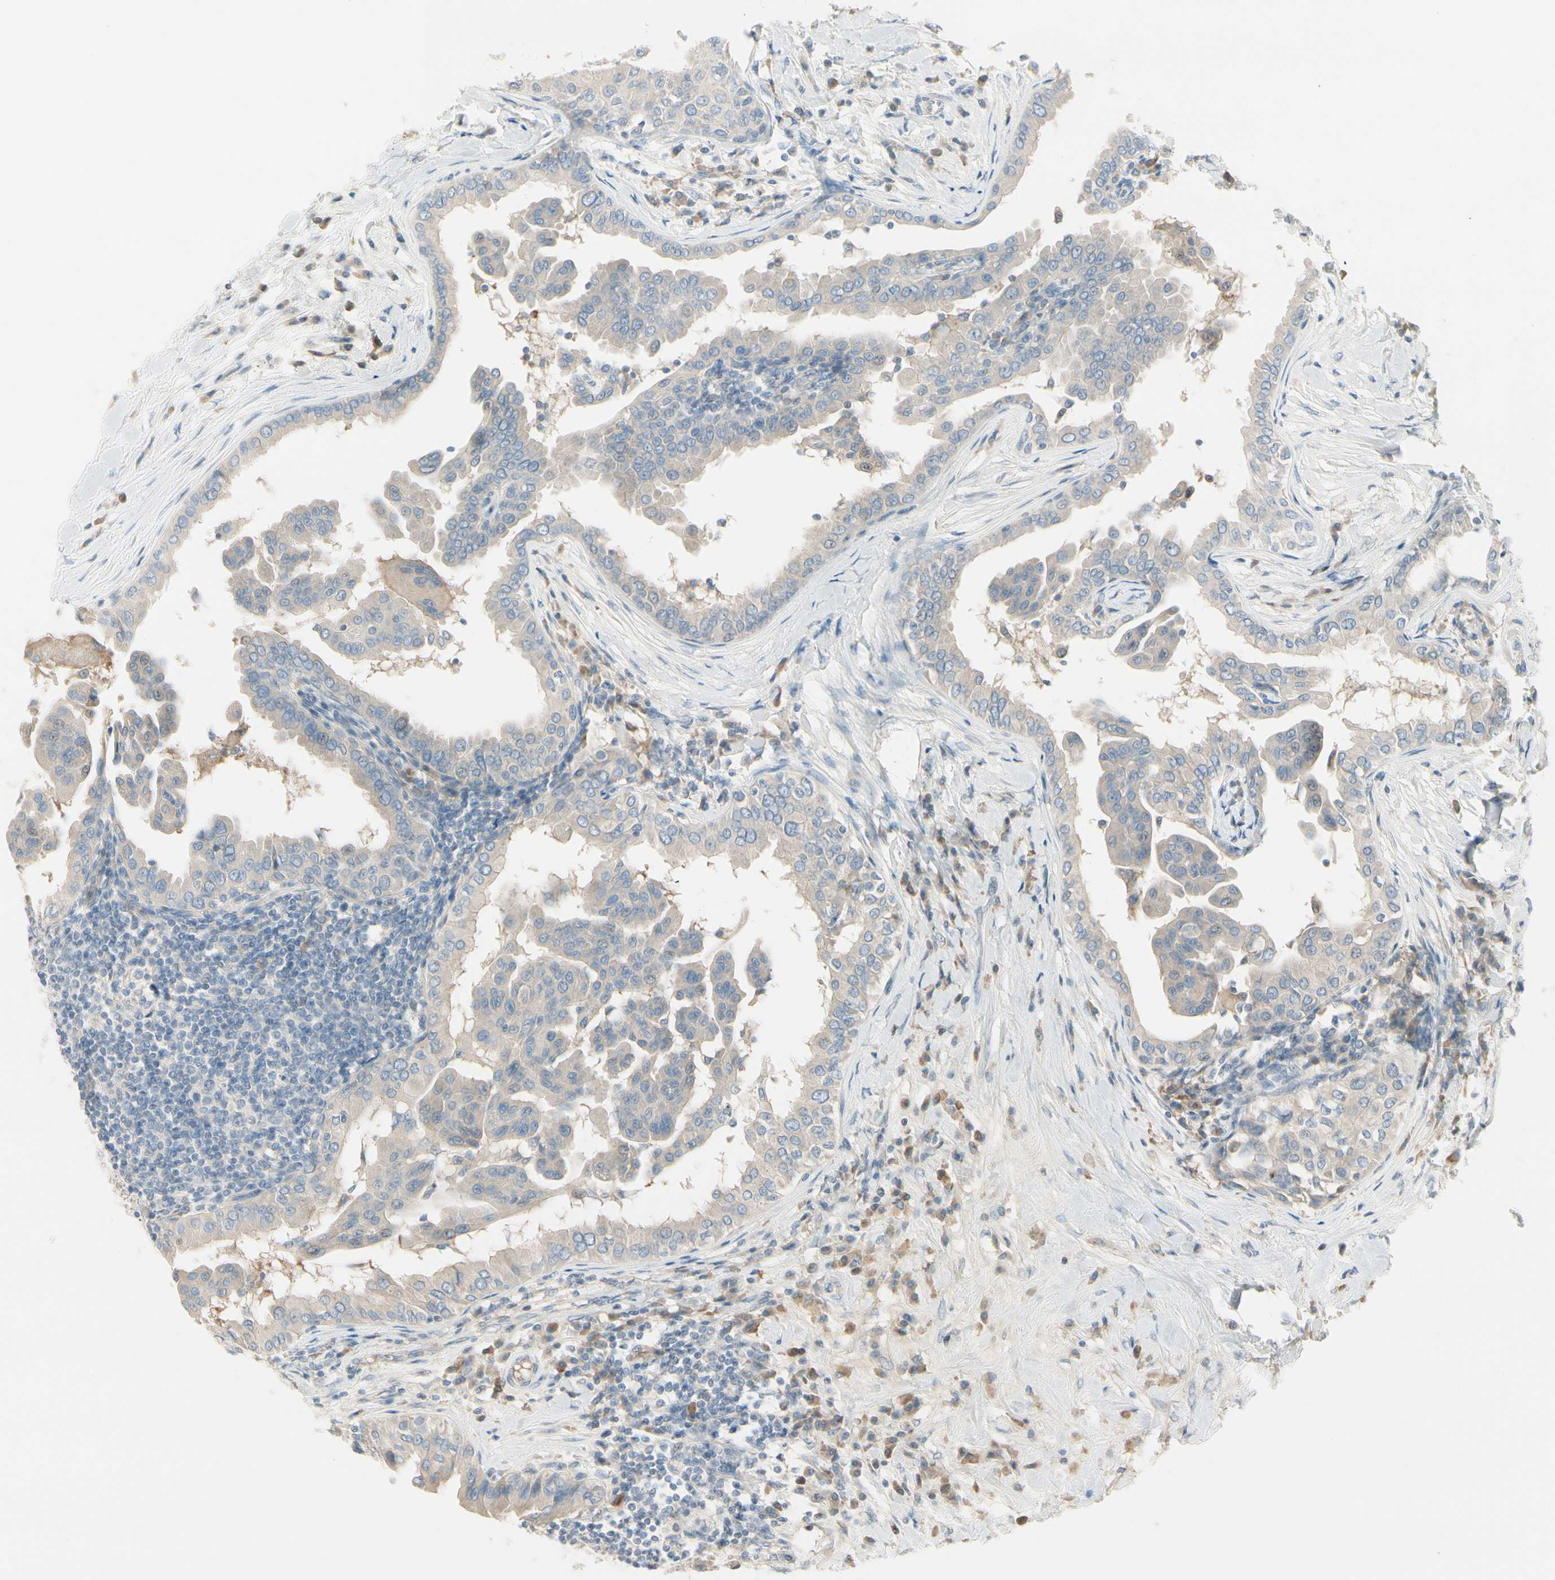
{"staining": {"intensity": "negative", "quantity": "none", "location": "none"}, "tissue": "thyroid cancer", "cell_type": "Tumor cells", "image_type": "cancer", "snomed": [{"axis": "morphology", "description": "Papillary adenocarcinoma, NOS"}, {"axis": "topography", "description": "Thyroid gland"}], "caption": "Tumor cells show no significant protein positivity in thyroid papillary adenocarcinoma. The staining was performed using DAB (3,3'-diaminobenzidine) to visualize the protein expression in brown, while the nuclei were stained in blue with hematoxylin (Magnification: 20x).", "gene": "CYP2E1", "patient": {"sex": "male", "age": 33}}